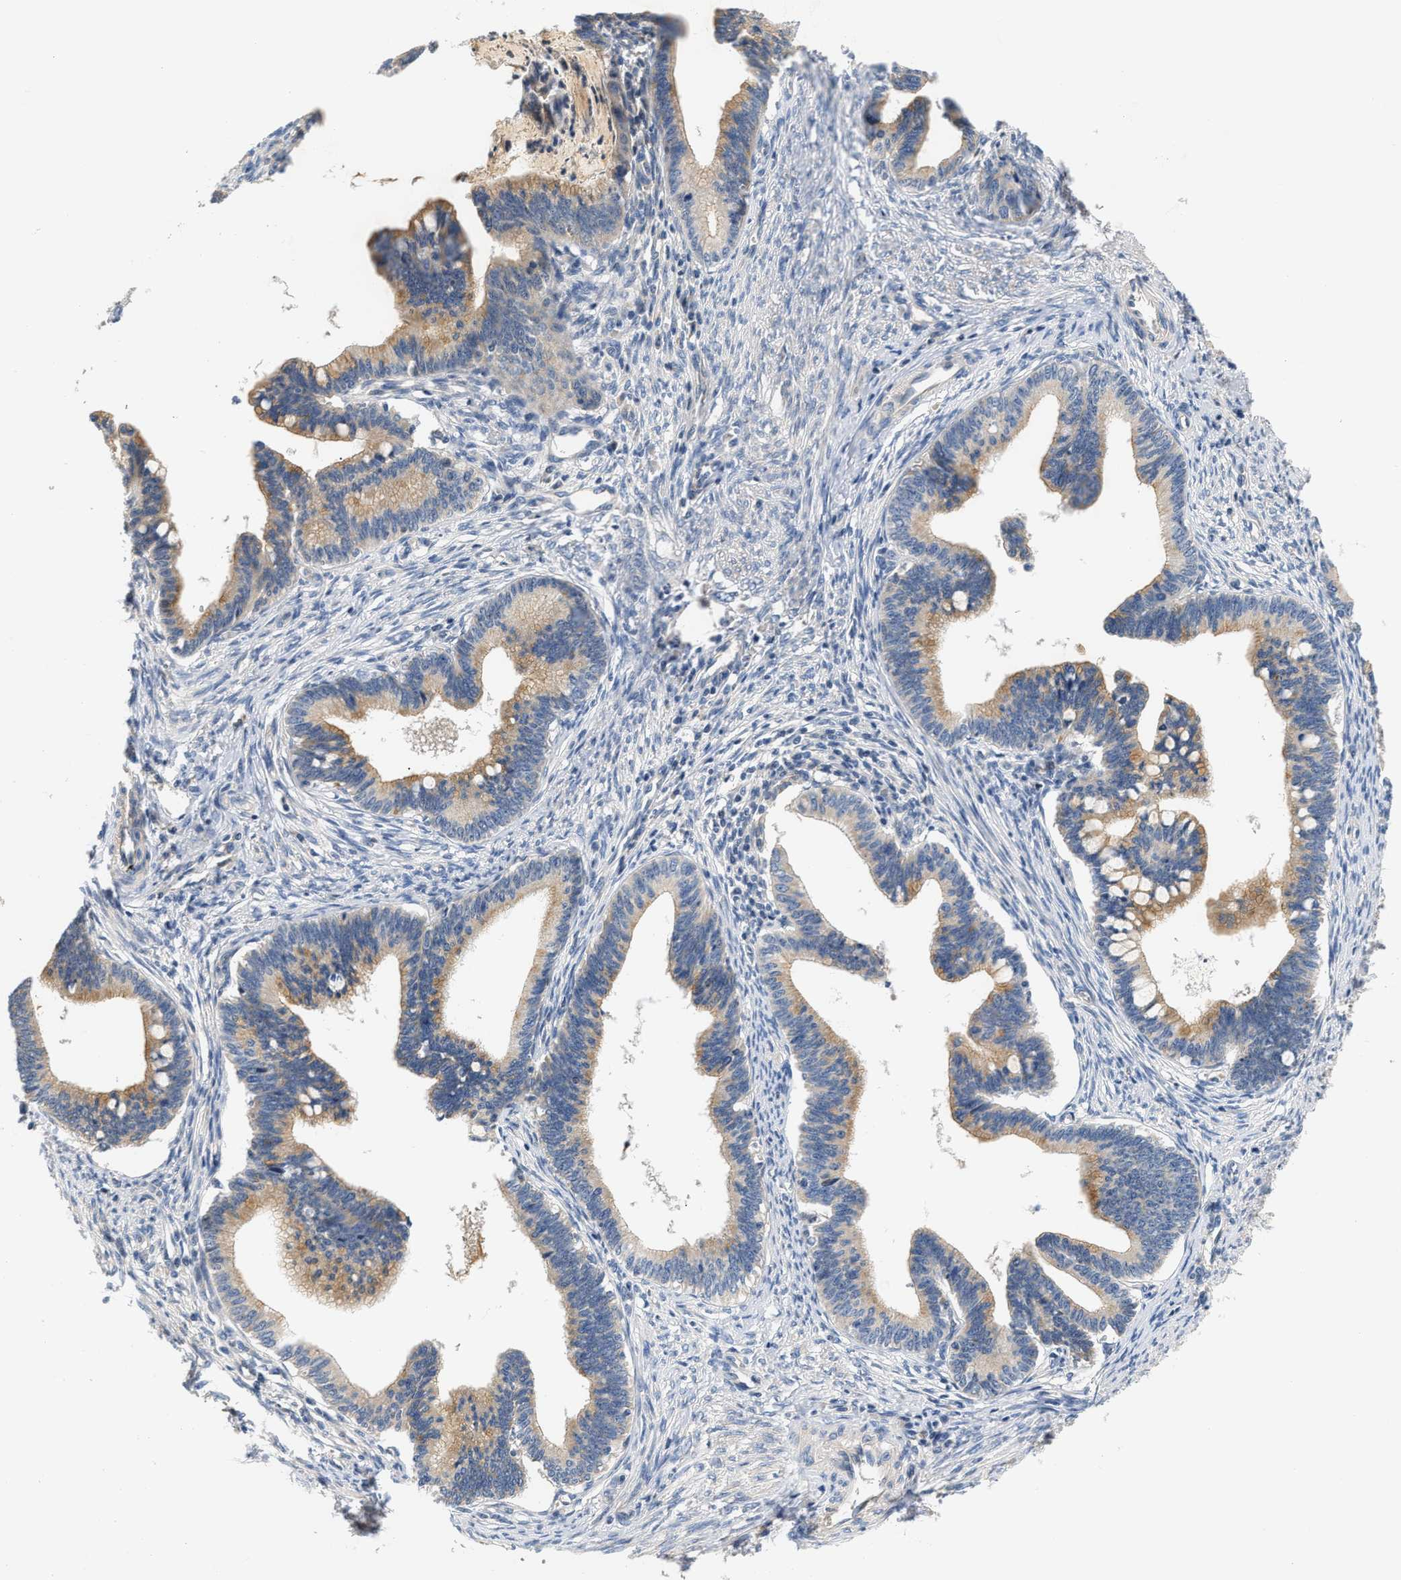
{"staining": {"intensity": "moderate", "quantity": "25%-75%", "location": "cytoplasmic/membranous"}, "tissue": "cervical cancer", "cell_type": "Tumor cells", "image_type": "cancer", "snomed": [{"axis": "morphology", "description": "Adenocarcinoma, NOS"}, {"axis": "topography", "description": "Cervix"}], "caption": "The image displays a brown stain indicating the presence of a protein in the cytoplasmic/membranous of tumor cells in adenocarcinoma (cervical).", "gene": "TNIP2", "patient": {"sex": "female", "age": 36}}